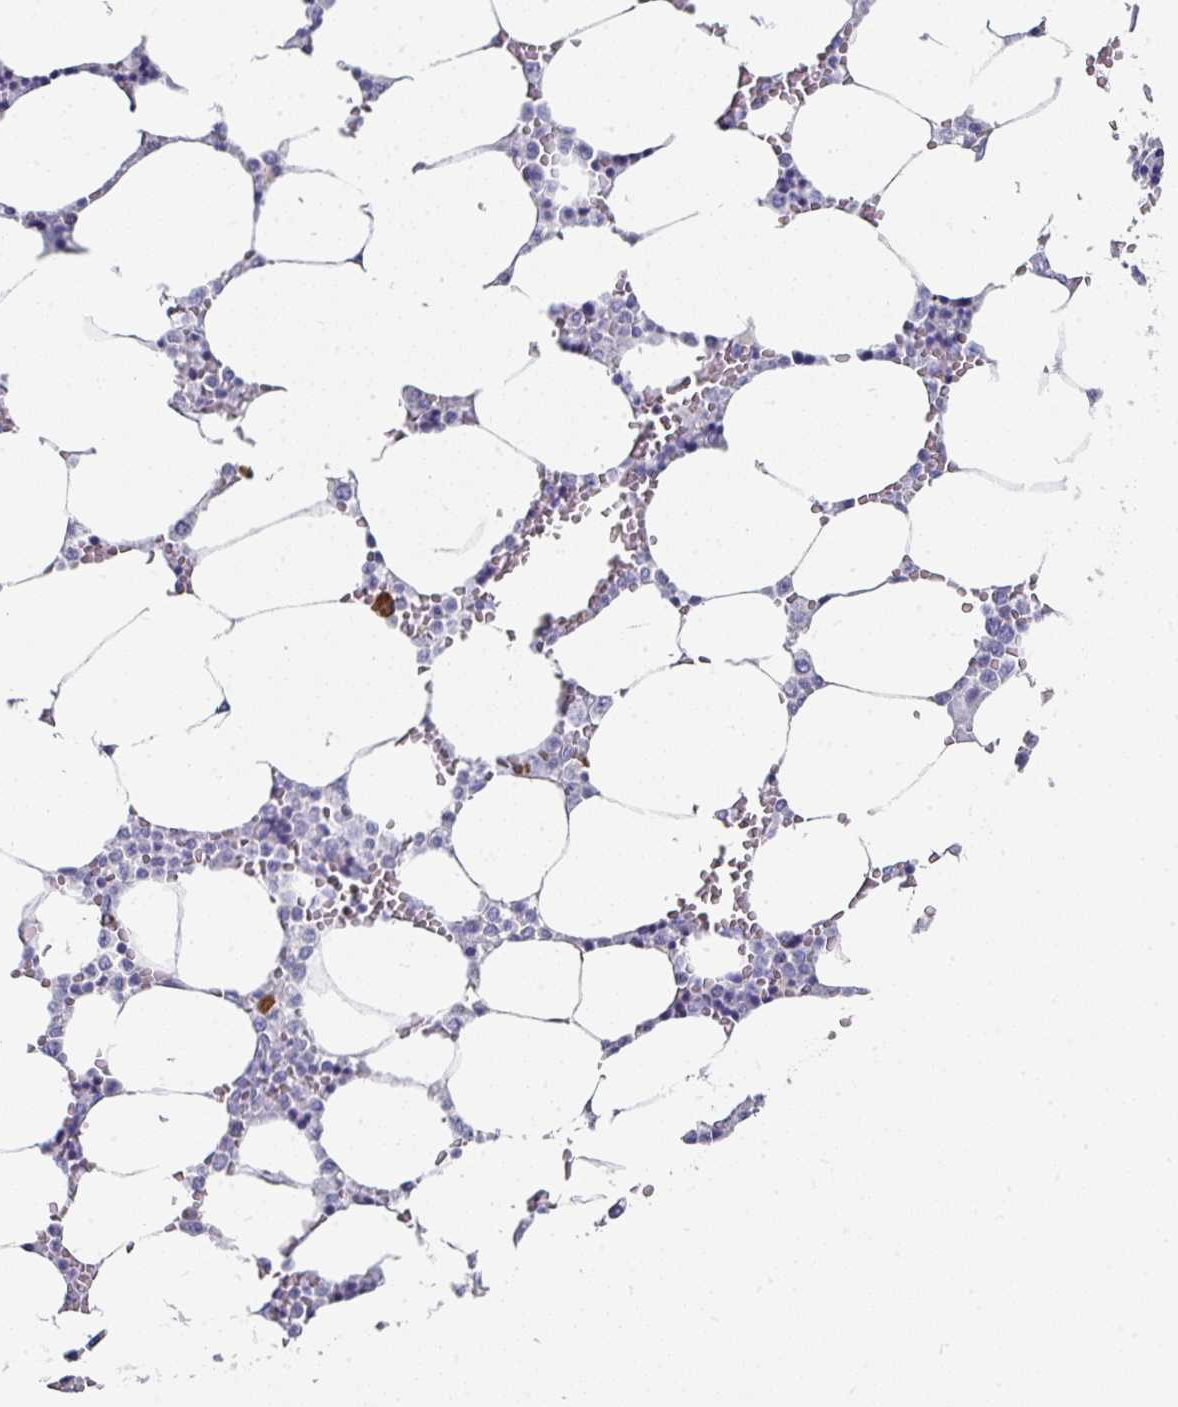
{"staining": {"intensity": "negative", "quantity": "none", "location": "none"}, "tissue": "bone marrow", "cell_type": "Hematopoietic cells", "image_type": "normal", "snomed": [{"axis": "morphology", "description": "Normal tissue, NOS"}, {"axis": "topography", "description": "Bone marrow"}], "caption": "Protein analysis of normal bone marrow demonstrates no significant expression in hematopoietic cells.", "gene": "SETBP1", "patient": {"sex": "male", "age": 64}}